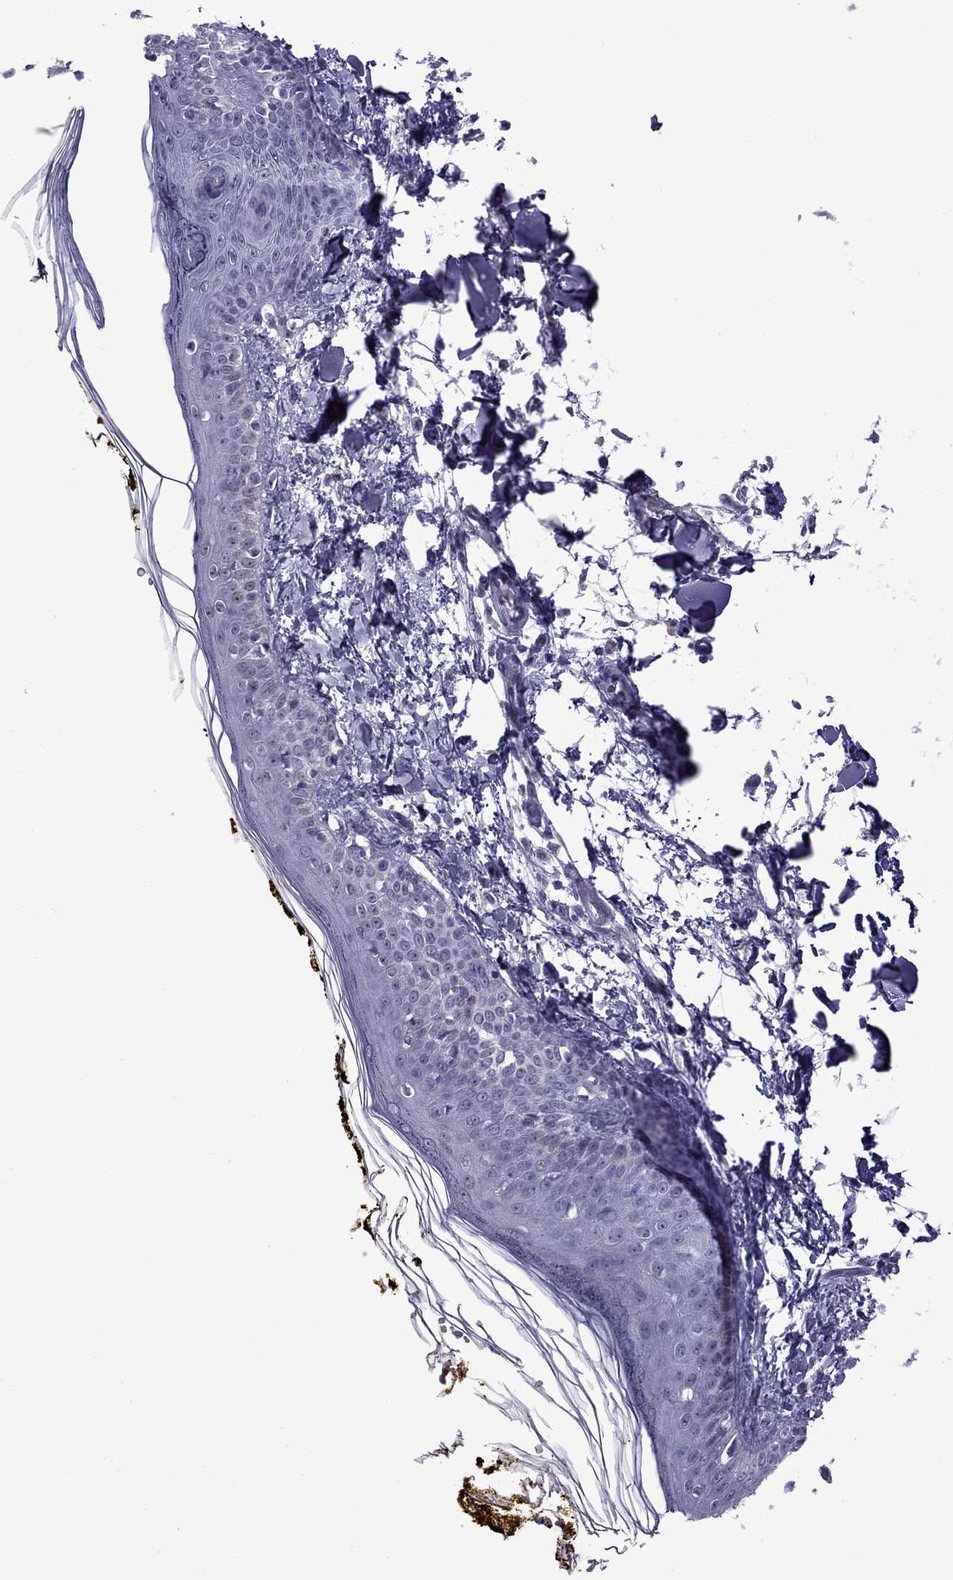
{"staining": {"intensity": "negative", "quantity": "none", "location": "none"}, "tissue": "skin", "cell_type": "Fibroblasts", "image_type": "normal", "snomed": [{"axis": "morphology", "description": "Normal tissue, NOS"}, {"axis": "topography", "description": "Skin"}], "caption": "Immunohistochemistry (IHC) histopathology image of unremarkable skin: skin stained with DAB exhibits no significant protein staining in fibroblasts.", "gene": "CHRNA5", "patient": {"sex": "male", "age": 76}}